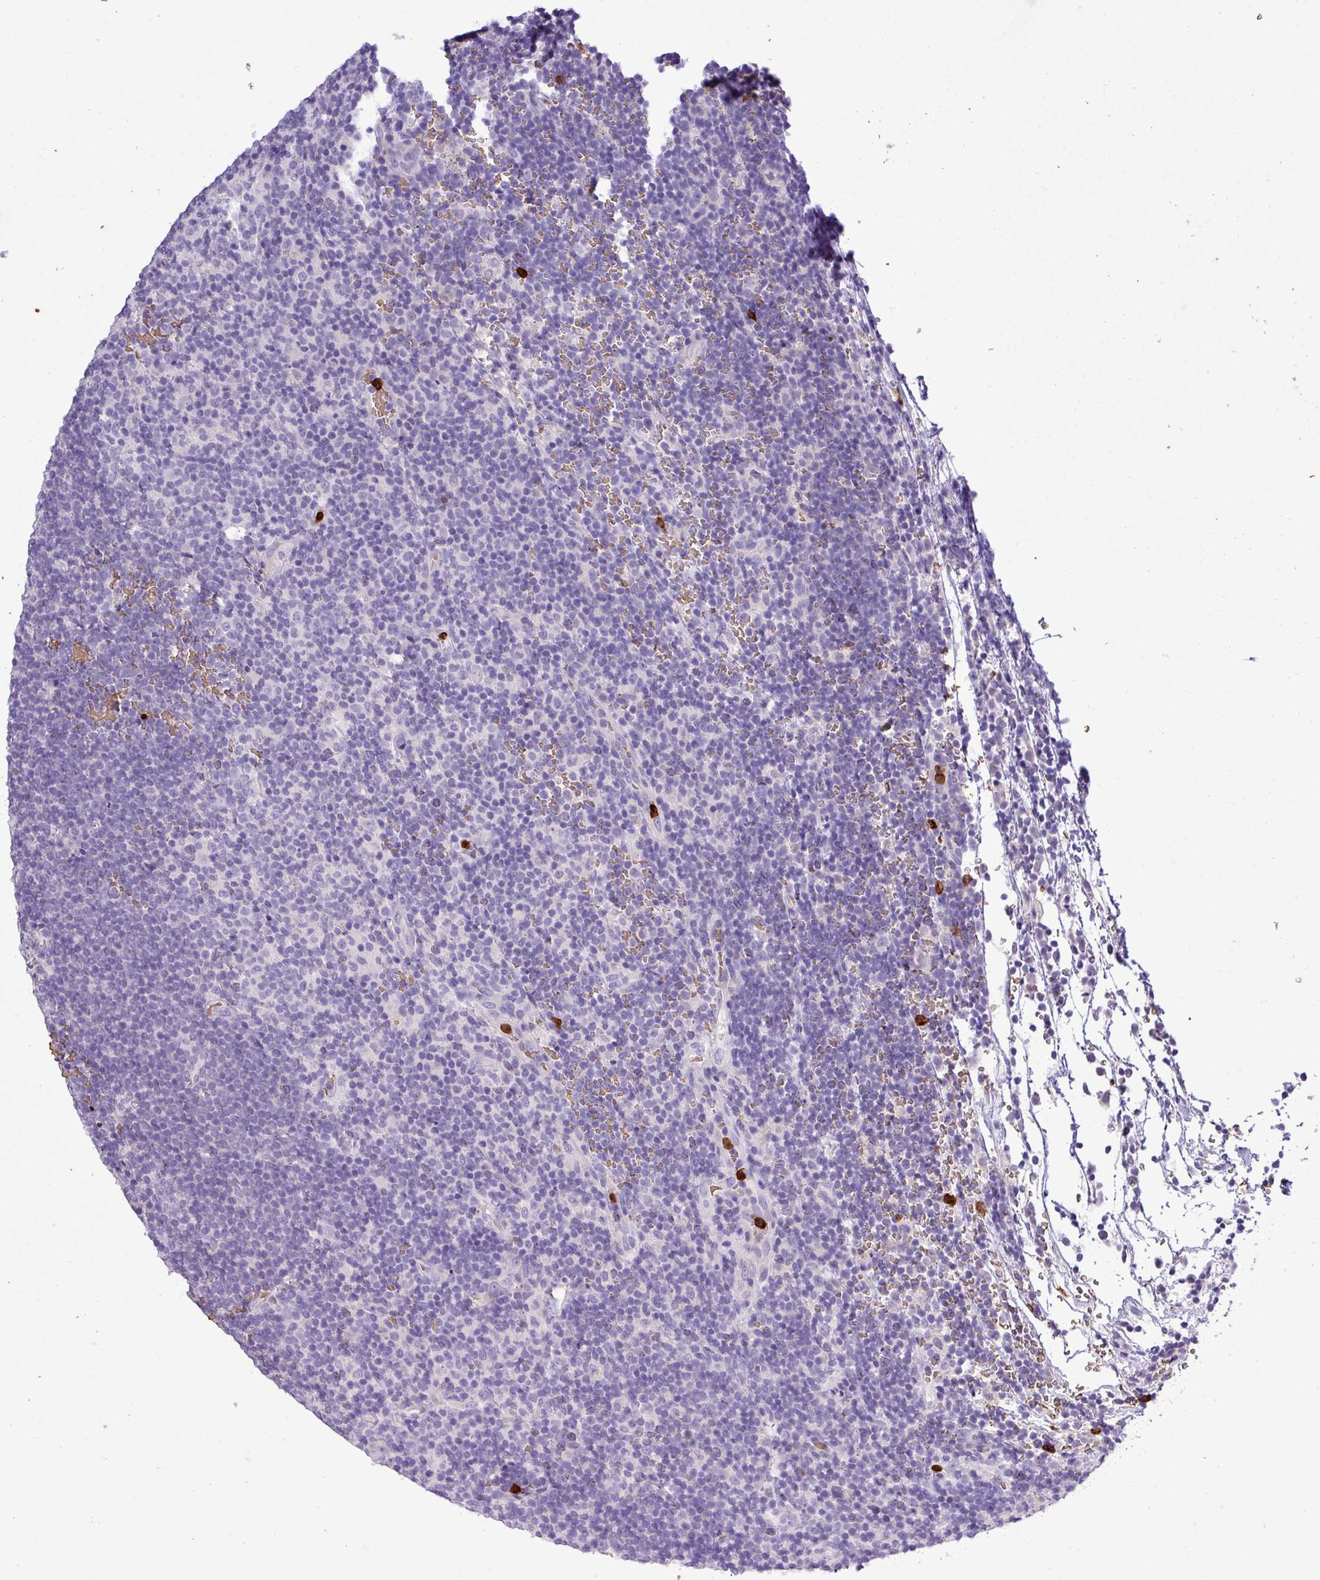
{"staining": {"intensity": "negative", "quantity": "none", "location": "none"}, "tissue": "lymphoma", "cell_type": "Tumor cells", "image_type": "cancer", "snomed": [{"axis": "morphology", "description": "Hodgkin's disease, NOS"}, {"axis": "topography", "description": "Lymph node"}], "caption": "Immunohistochemistry histopathology image of neoplastic tissue: Hodgkin's disease stained with DAB (3,3'-diaminobenzidine) reveals no significant protein expression in tumor cells.", "gene": "MGAT4B", "patient": {"sex": "female", "age": 57}}